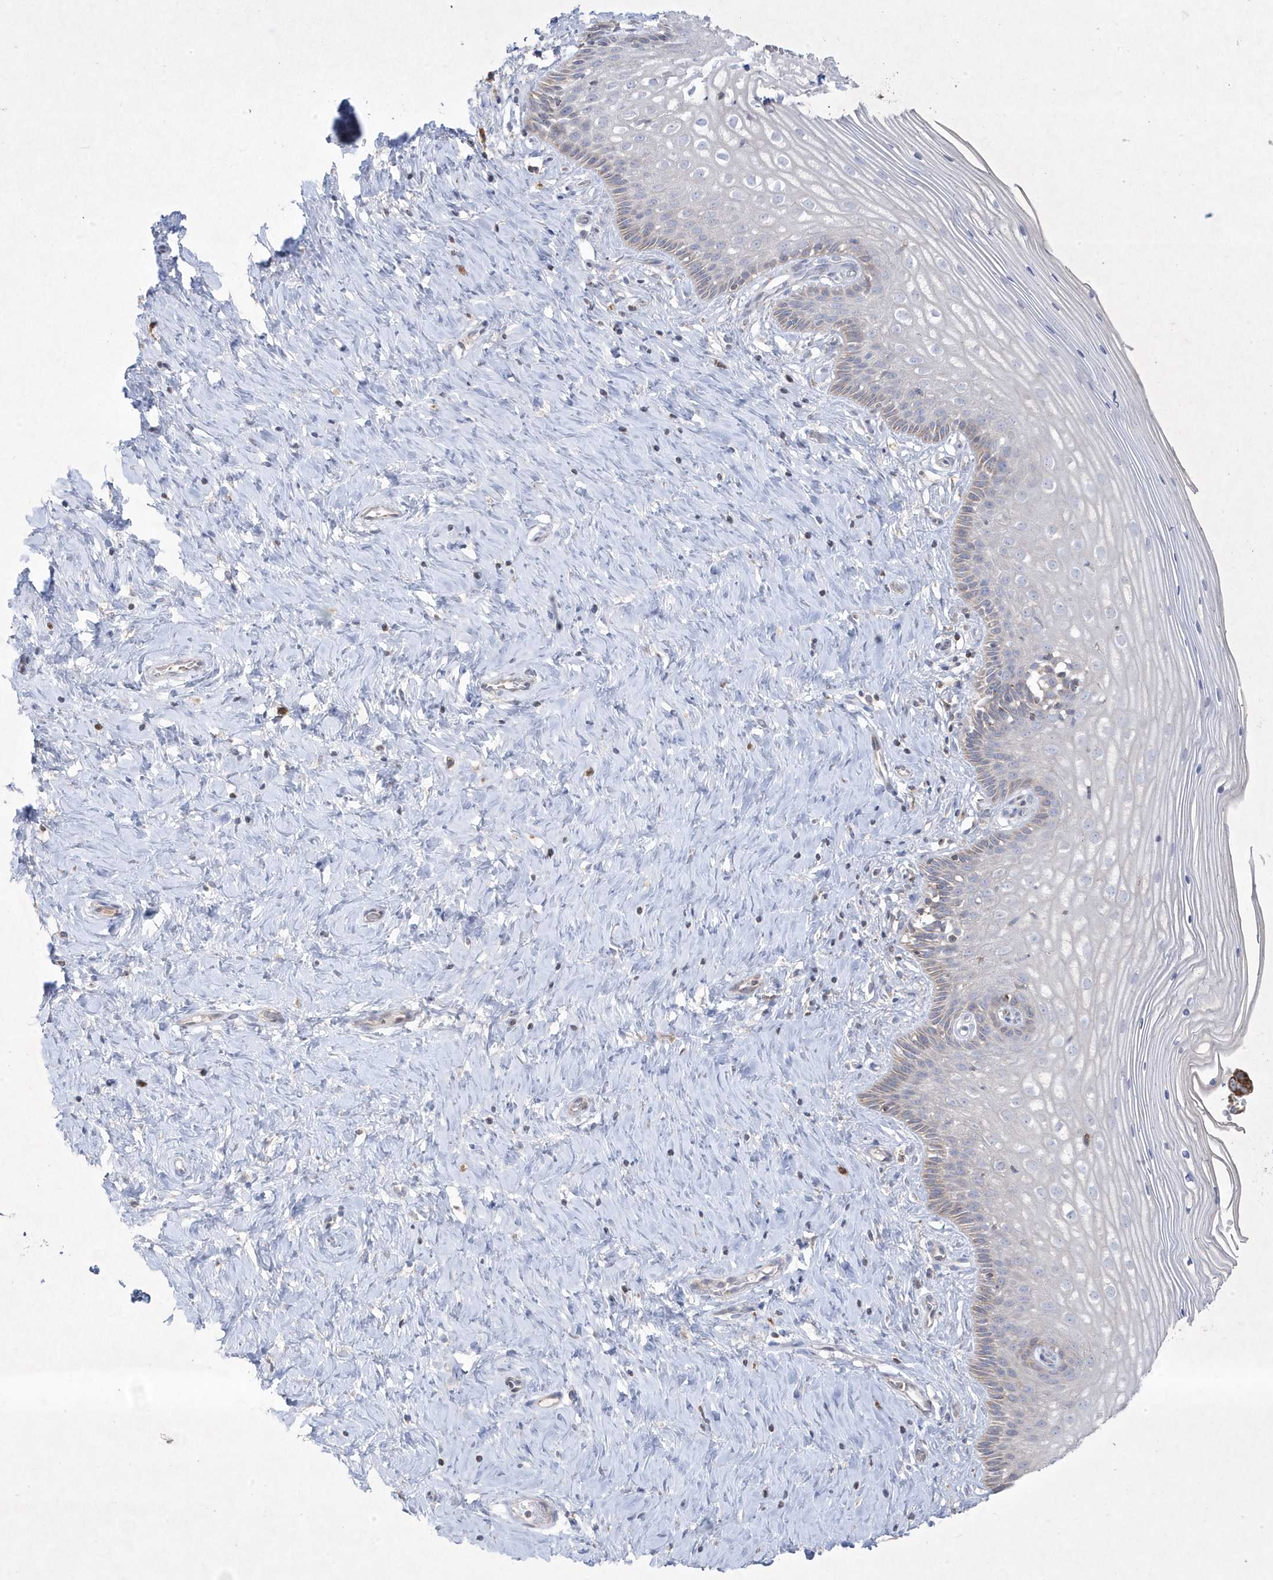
{"staining": {"intensity": "weak", "quantity": "25%-75%", "location": "cytoplasmic/membranous"}, "tissue": "cervix", "cell_type": "Glandular cells", "image_type": "normal", "snomed": [{"axis": "morphology", "description": "Normal tissue, NOS"}, {"axis": "topography", "description": "Cervix"}], "caption": "Immunohistochemical staining of normal human cervix reveals weak cytoplasmic/membranous protein positivity in approximately 25%-75% of glandular cells. The staining was performed using DAB (3,3'-diaminobenzidine), with brown indicating positive protein expression. Nuclei are stained blue with hematoxylin.", "gene": "ADAMTSL3", "patient": {"sex": "female", "age": 33}}